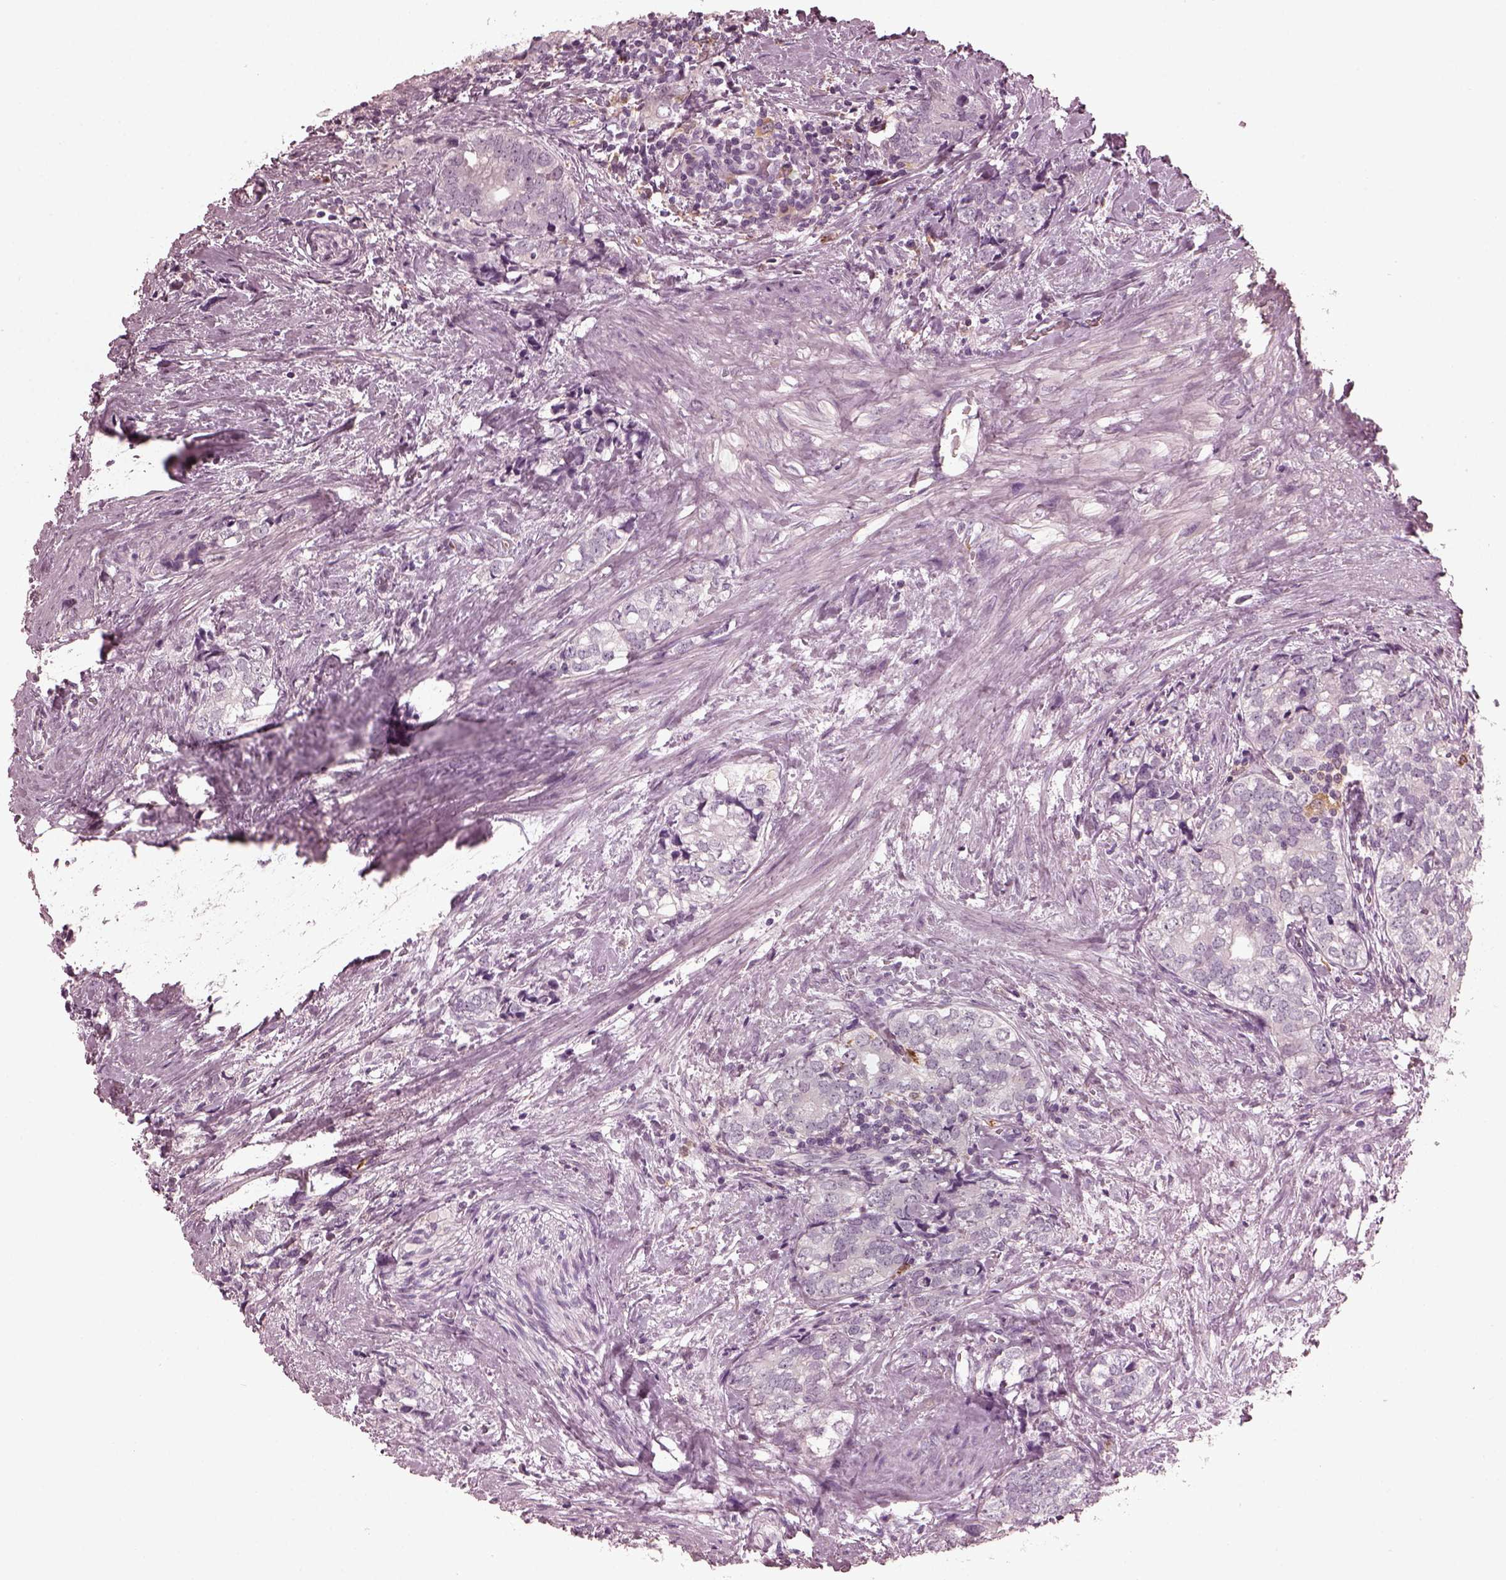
{"staining": {"intensity": "negative", "quantity": "none", "location": "none"}, "tissue": "prostate cancer", "cell_type": "Tumor cells", "image_type": "cancer", "snomed": [{"axis": "morphology", "description": "Adenocarcinoma, NOS"}, {"axis": "topography", "description": "Prostate and seminal vesicle, NOS"}], "caption": "This photomicrograph is of adenocarcinoma (prostate) stained with immunohistochemistry to label a protein in brown with the nuclei are counter-stained blue. There is no expression in tumor cells. The staining is performed using DAB brown chromogen with nuclei counter-stained in using hematoxylin.", "gene": "PSTPIP2", "patient": {"sex": "male", "age": 63}}